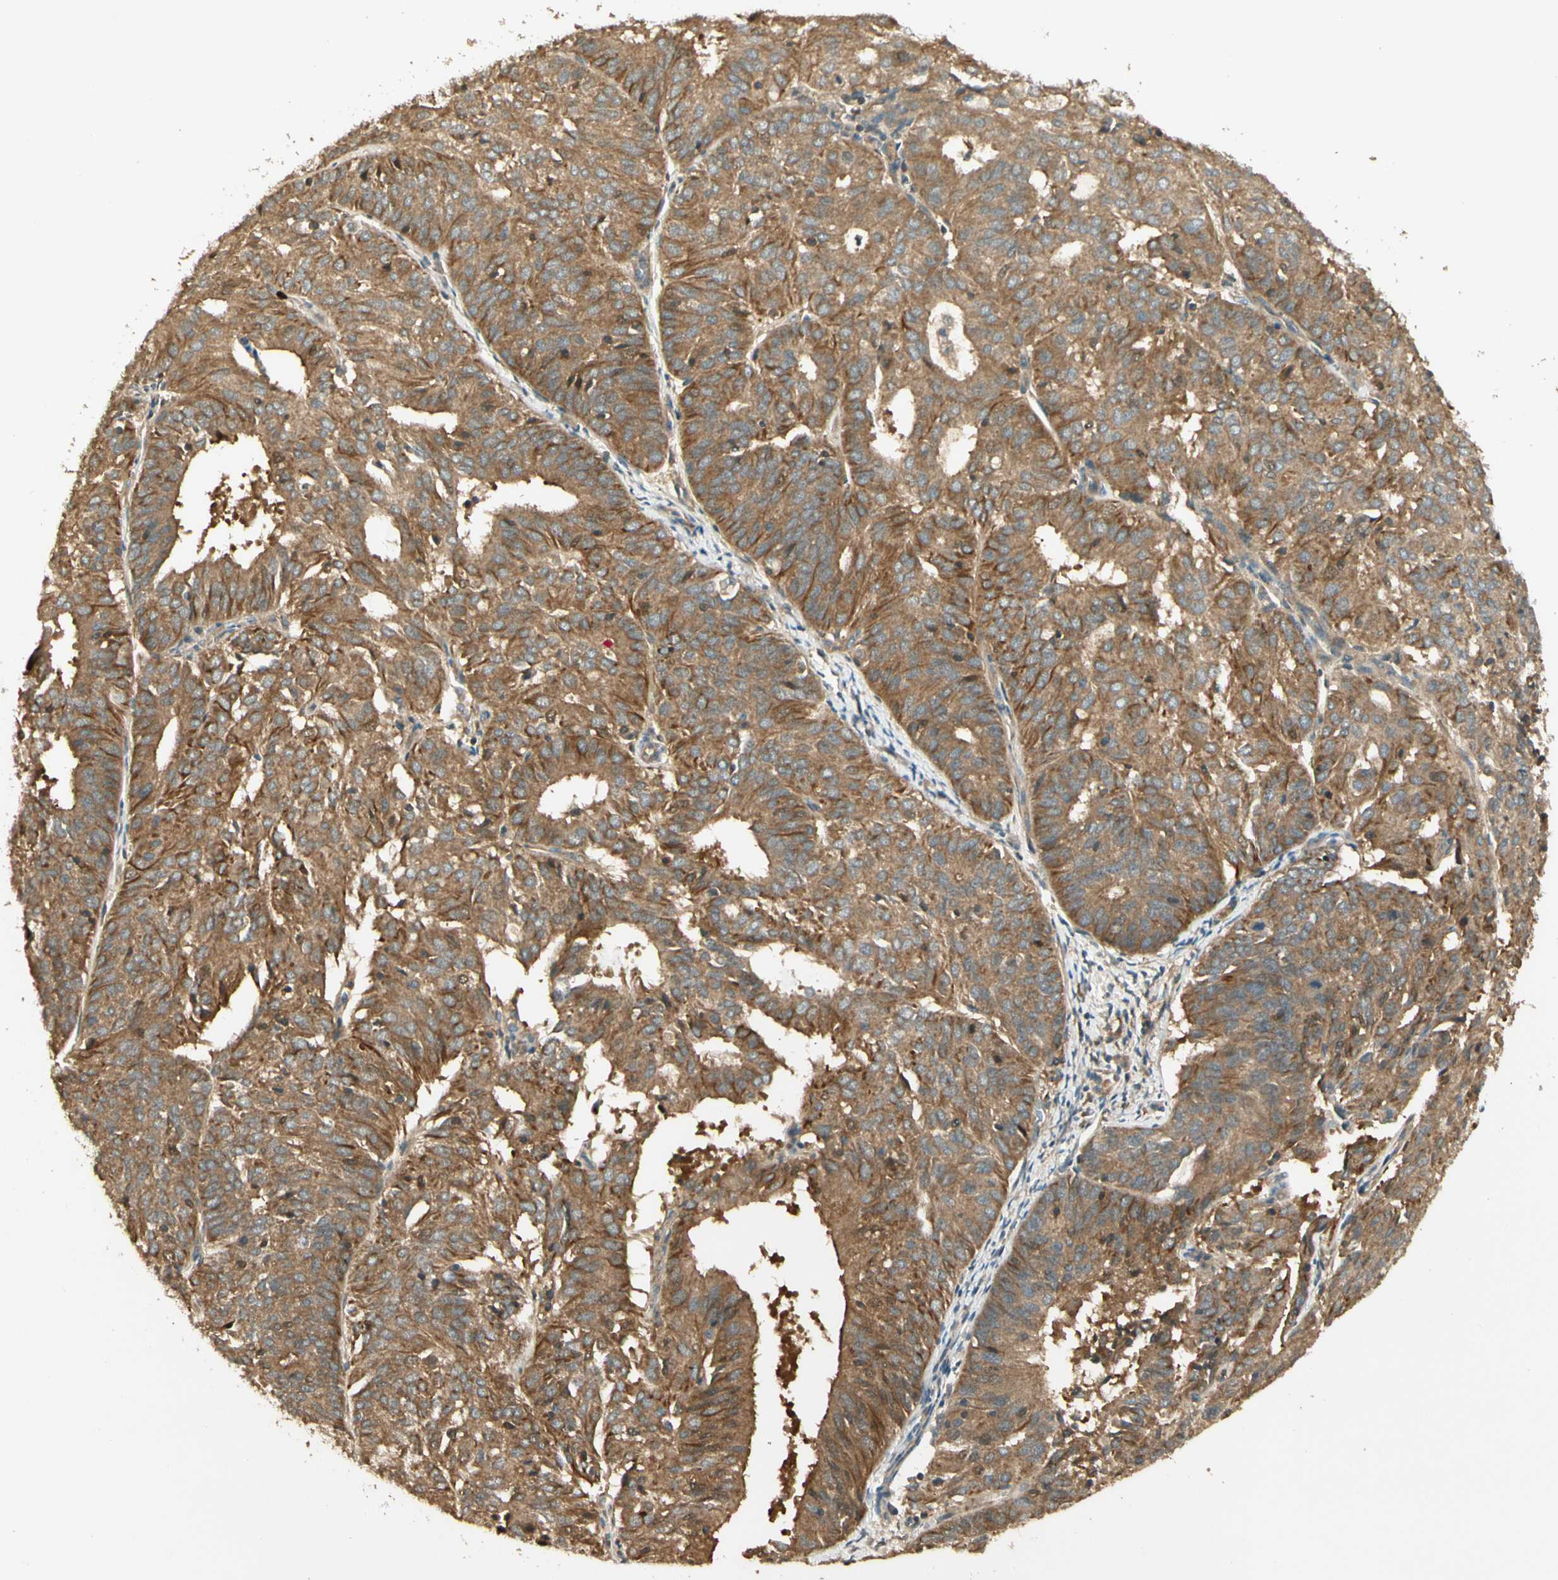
{"staining": {"intensity": "moderate", "quantity": ">75%", "location": "cytoplasmic/membranous"}, "tissue": "endometrial cancer", "cell_type": "Tumor cells", "image_type": "cancer", "snomed": [{"axis": "morphology", "description": "Adenocarcinoma, NOS"}, {"axis": "topography", "description": "Uterus"}], "caption": "The image reveals immunohistochemical staining of adenocarcinoma (endometrial). There is moderate cytoplasmic/membranous expression is identified in approximately >75% of tumor cells. Nuclei are stained in blue.", "gene": "PFDN5", "patient": {"sex": "female", "age": 60}}